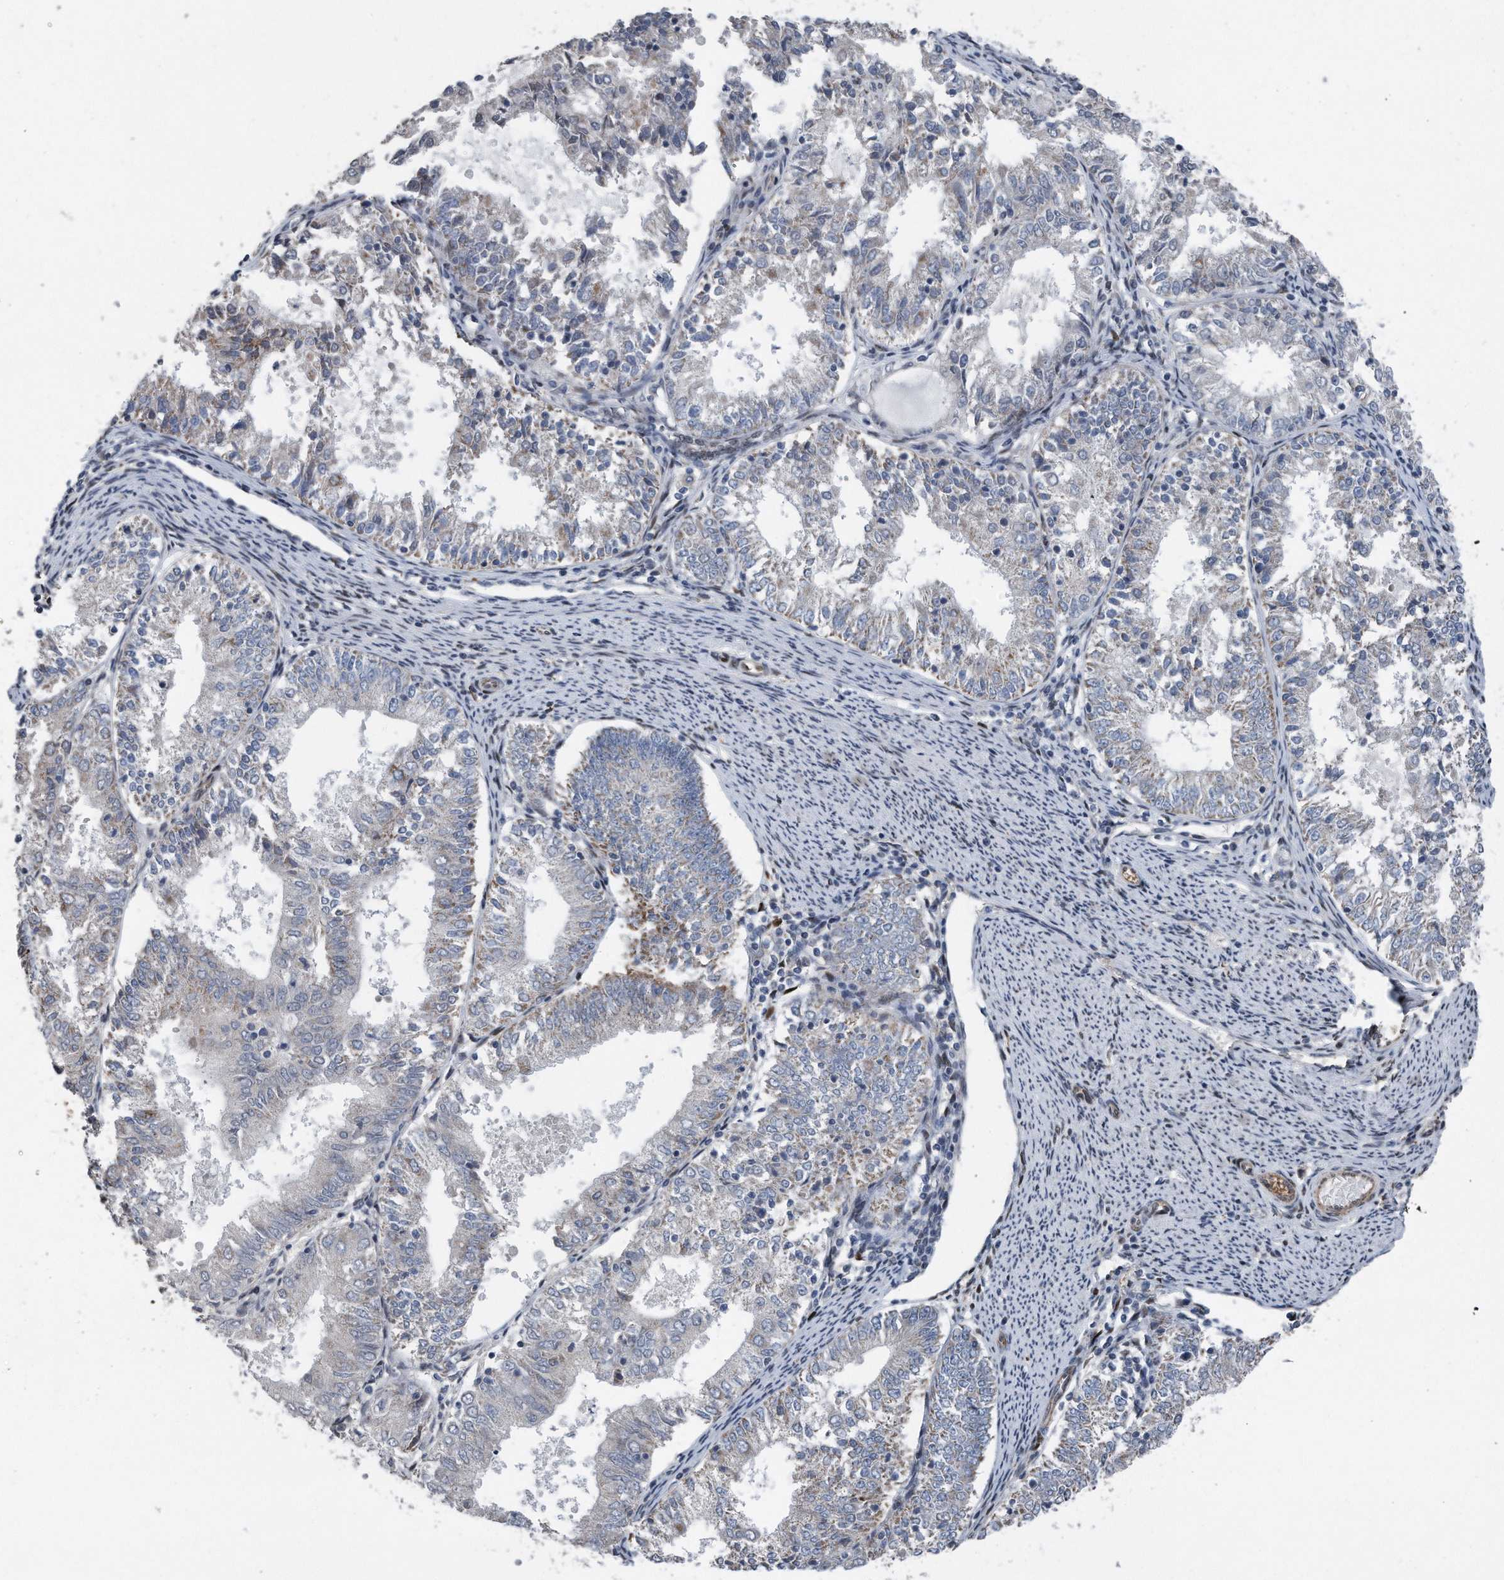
{"staining": {"intensity": "weak", "quantity": "<25%", "location": "cytoplasmic/membranous"}, "tissue": "endometrial cancer", "cell_type": "Tumor cells", "image_type": "cancer", "snomed": [{"axis": "morphology", "description": "Adenocarcinoma, NOS"}, {"axis": "topography", "description": "Endometrium"}], "caption": "IHC of human endometrial adenocarcinoma shows no staining in tumor cells.", "gene": "DST", "patient": {"sex": "female", "age": 57}}